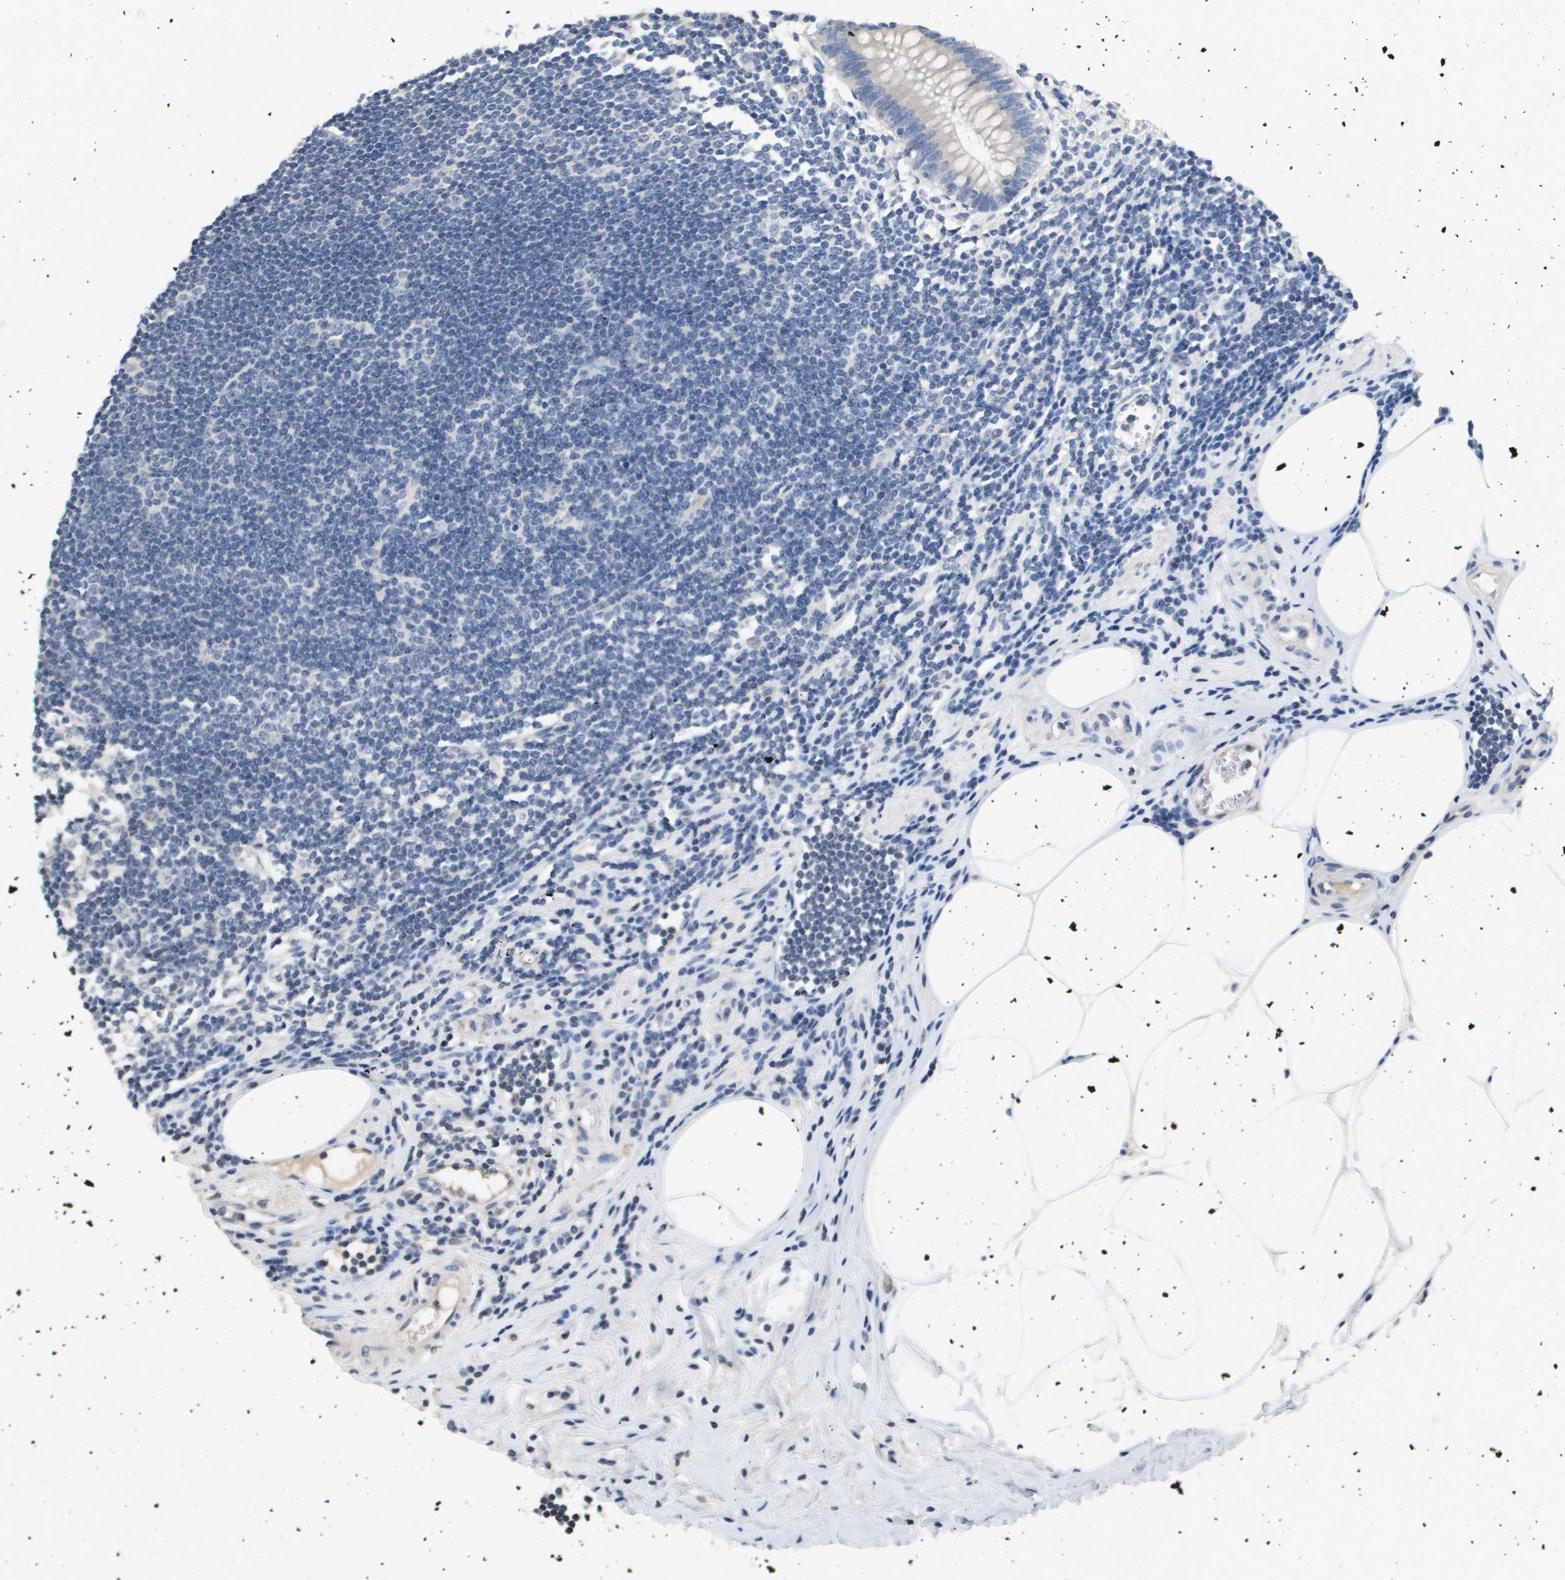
{"staining": {"intensity": "weak", "quantity": "<25%", "location": "cytoplasmic/membranous"}, "tissue": "appendix", "cell_type": "Glandular cells", "image_type": "normal", "snomed": [{"axis": "morphology", "description": "Normal tissue, NOS"}, {"axis": "topography", "description": "Appendix"}], "caption": "Protein analysis of benign appendix exhibits no significant staining in glandular cells. (Brightfield microscopy of DAB (3,3'-diaminobenzidine) immunohistochemistry (IHC) at high magnification).", "gene": "CAPN11", "patient": {"sex": "female", "age": 50}}